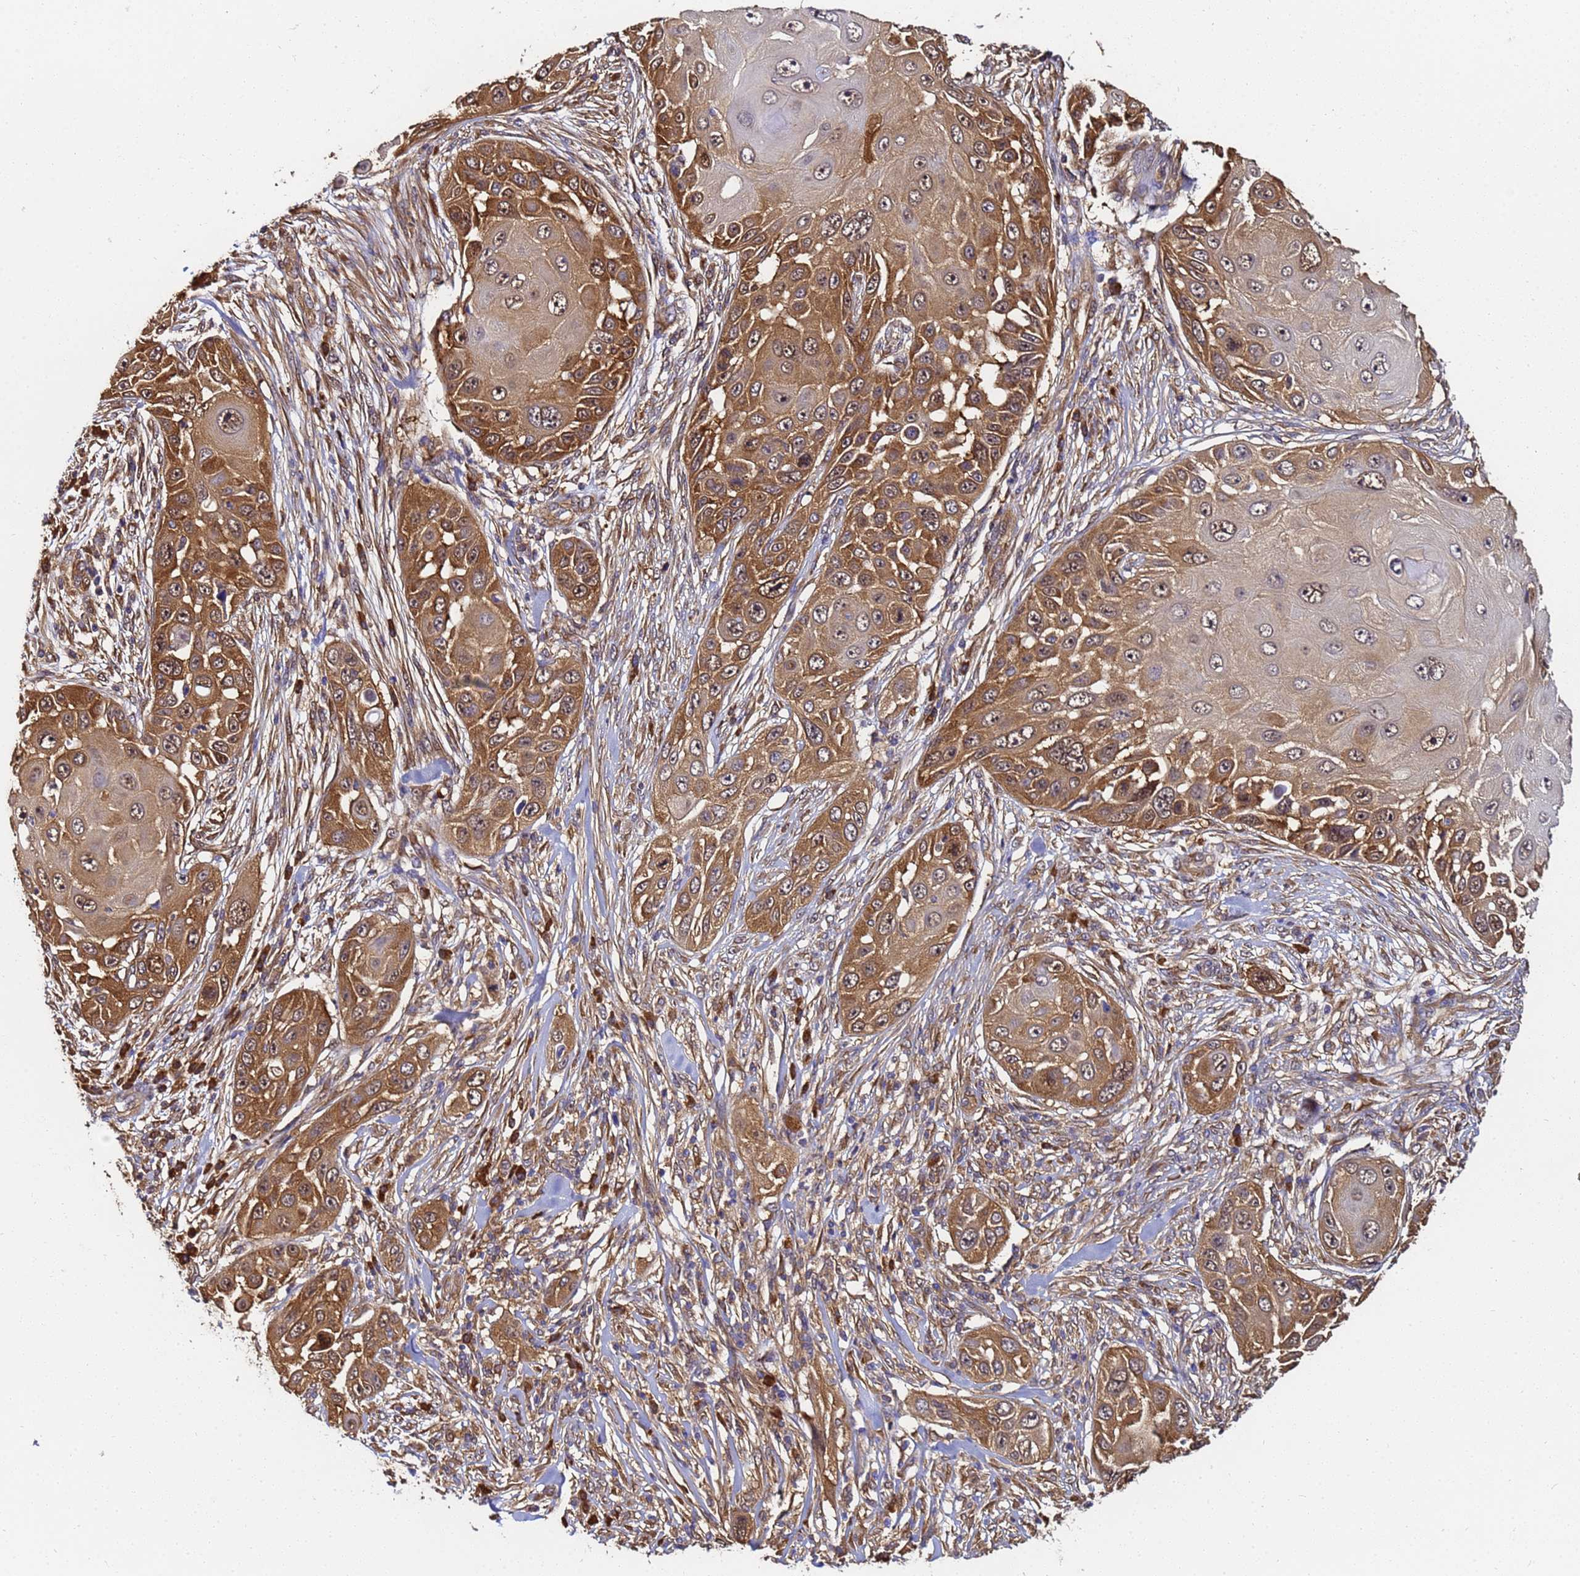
{"staining": {"intensity": "moderate", "quantity": ">75%", "location": "cytoplasmic/membranous,nuclear"}, "tissue": "skin cancer", "cell_type": "Tumor cells", "image_type": "cancer", "snomed": [{"axis": "morphology", "description": "Squamous cell carcinoma, NOS"}, {"axis": "topography", "description": "Skin"}], "caption": "Moderate cytoplasmic/membranous and nuclear staining is seen in approximately >75% of tumor cells in skin cancer (squamous cell carcinoma).", "gene": "NME1-NME2", "patient": {"sex": "female", "age": 44}}